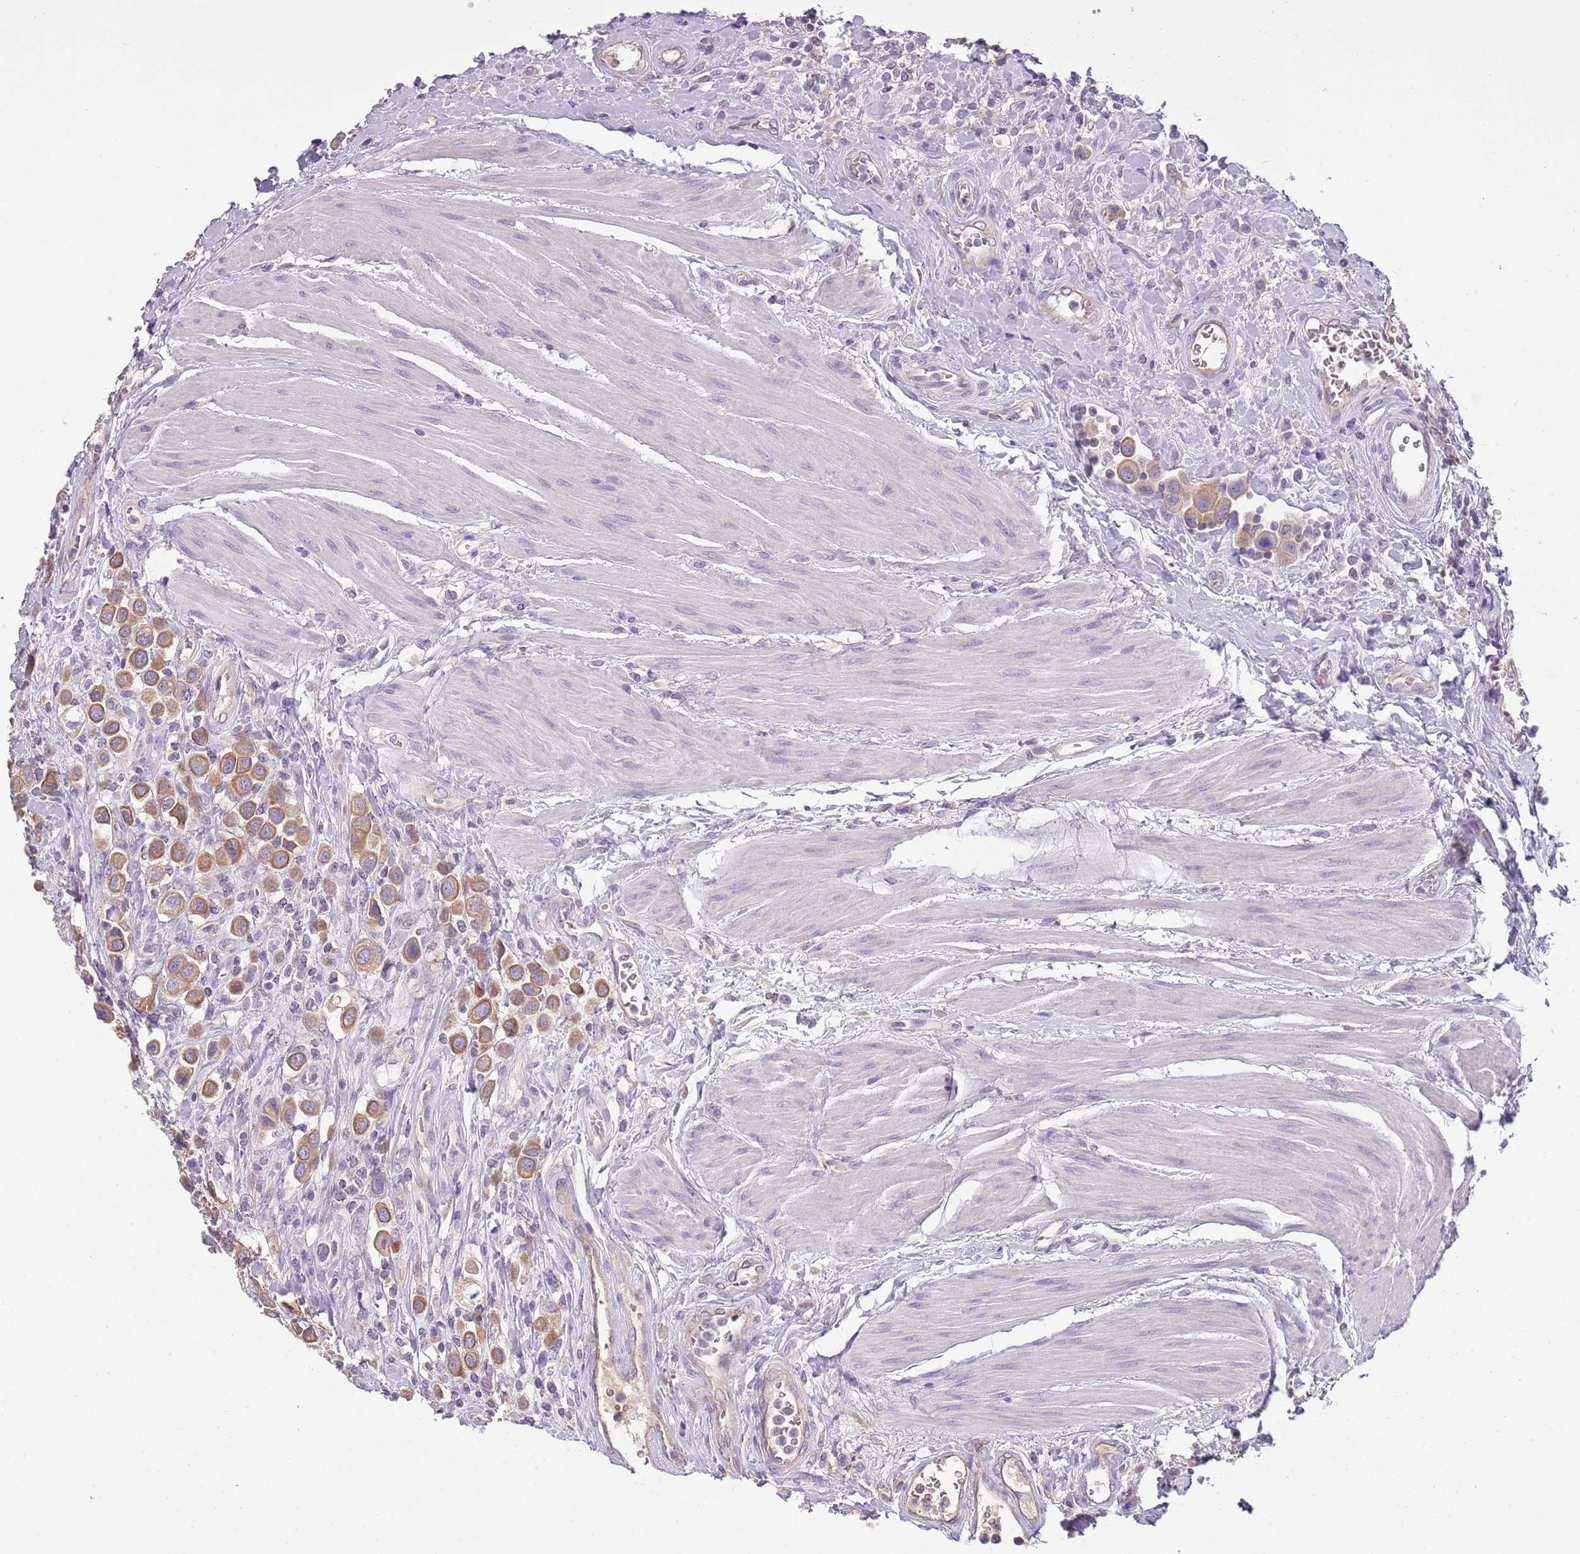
{"staining": {"intensity": "moderate", "quantity": ">75%", "location": "cytoplasmic/membranous"}, "tissue": "urothelial cancer", "cell_type": "Tumor cells", "image_type": "cancer", "snomed": [{"axis": "morphology", "description": "Urothelial carcinoma, High grade"}, {"axis": "topography", "description": "Urinary bladder"}], "caption": "Protein staining by immunohistochemistry reveals moderate cytoplasmic/membranous expression in approximately >75% of tumor cells in urothelial carcinoma (high-grade).", "gene": "HES3", "patient": {"sex": "male", "age": 50}}